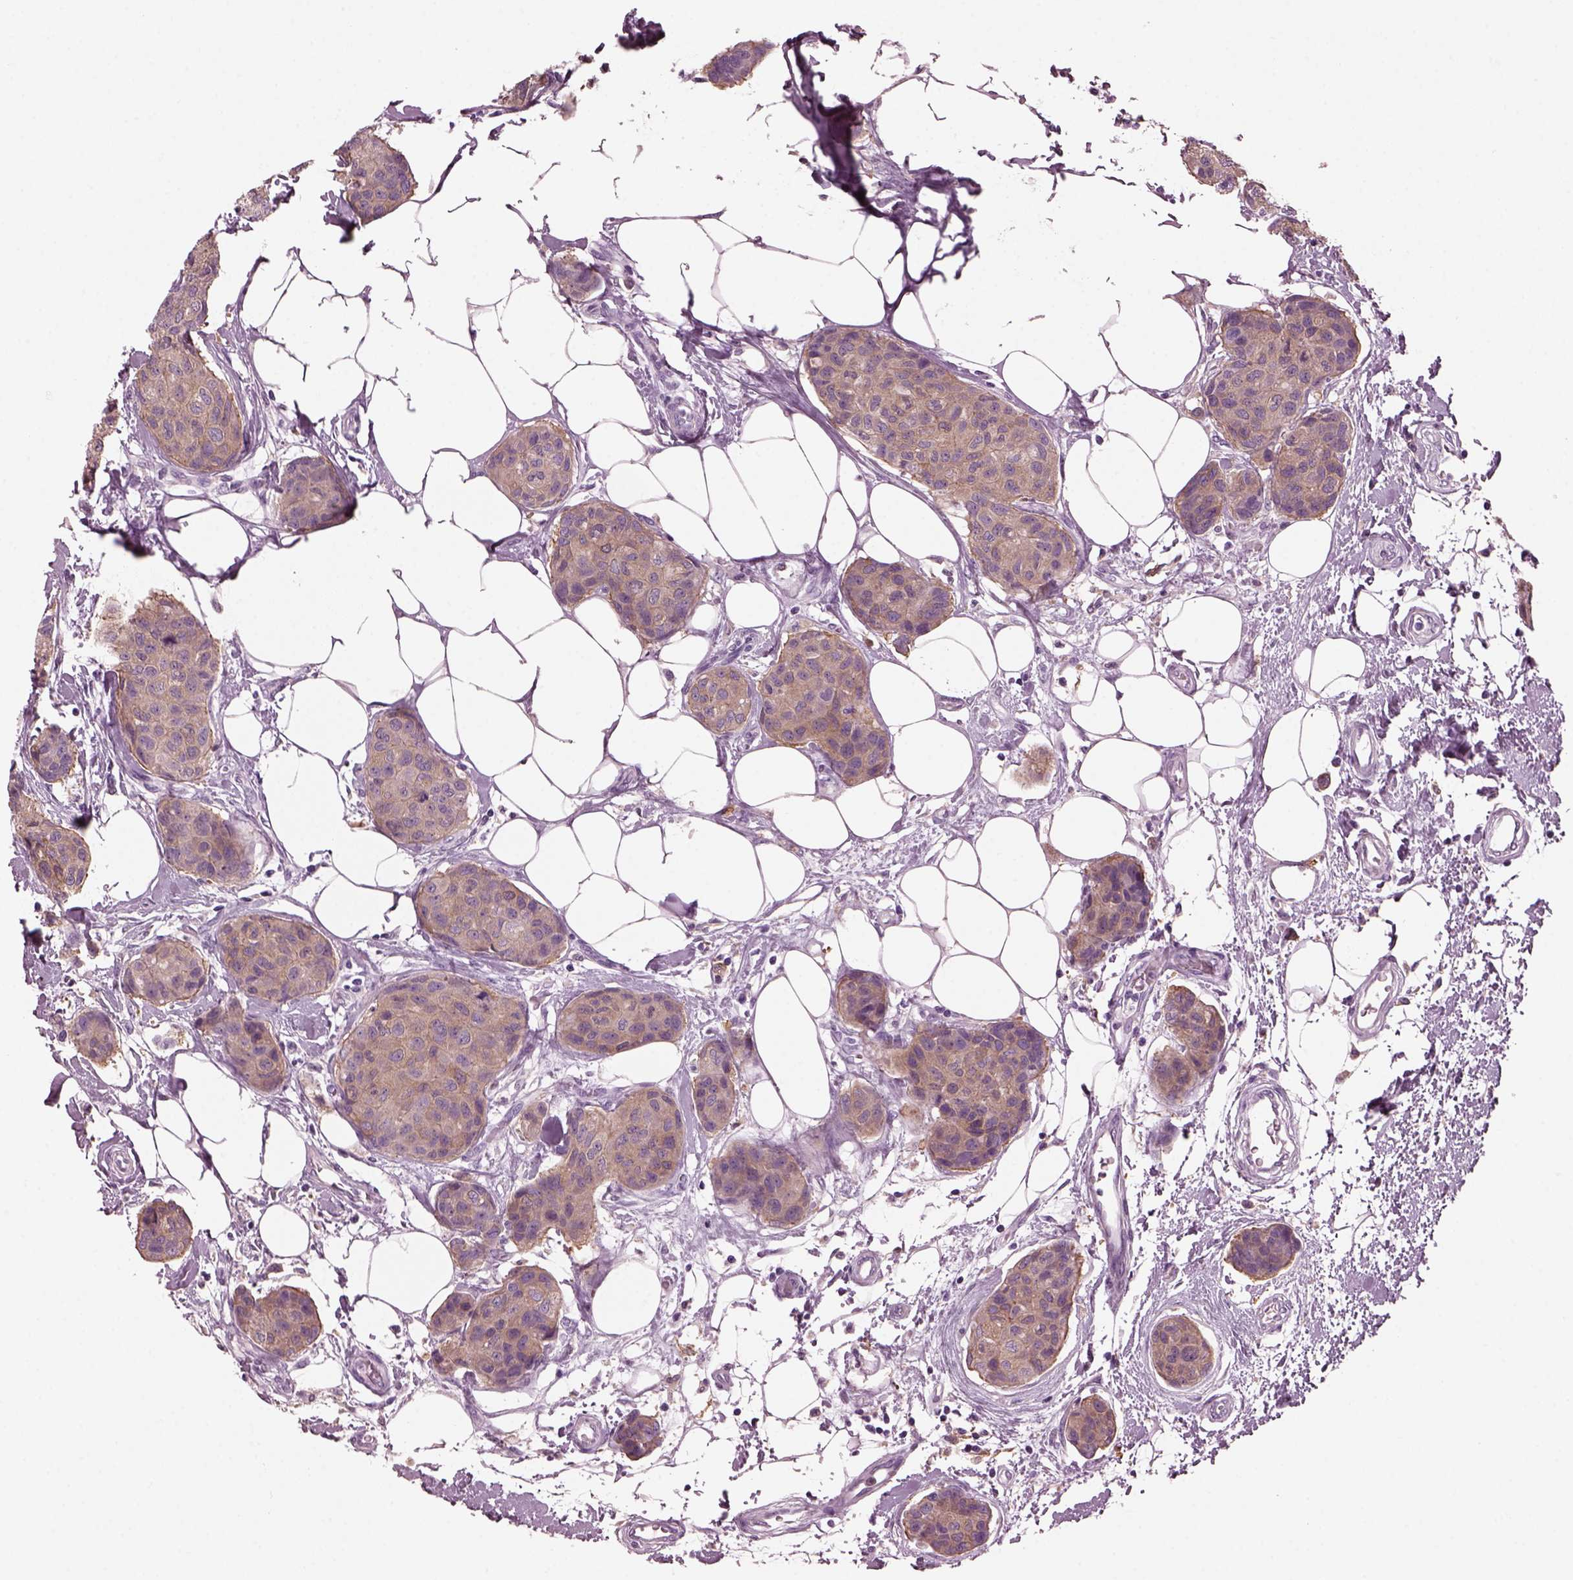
{"staining": {"intensity": "weak", "quantity": ">75%", "location": "cytoplasmic/membranous"}, "tissue": "breast cancer", "cell_type": "Tumor cells", "image_type": "cancer", "snomed": [{"axis": "morphology", "description": "Duct carcinoma"}, {"axis": "topography", "description": "Breast"}], "caption": "This histopathology image demonstrates breast cancer stained with immunohistochemistry to label a protein in brown. The cytoplasmic/membranous of tumor cells show weak positivity for the protein. Nuclei are counter-stained blue.", "gene": "SHTN1", "patient": {"sex": "female", "age": 80}}